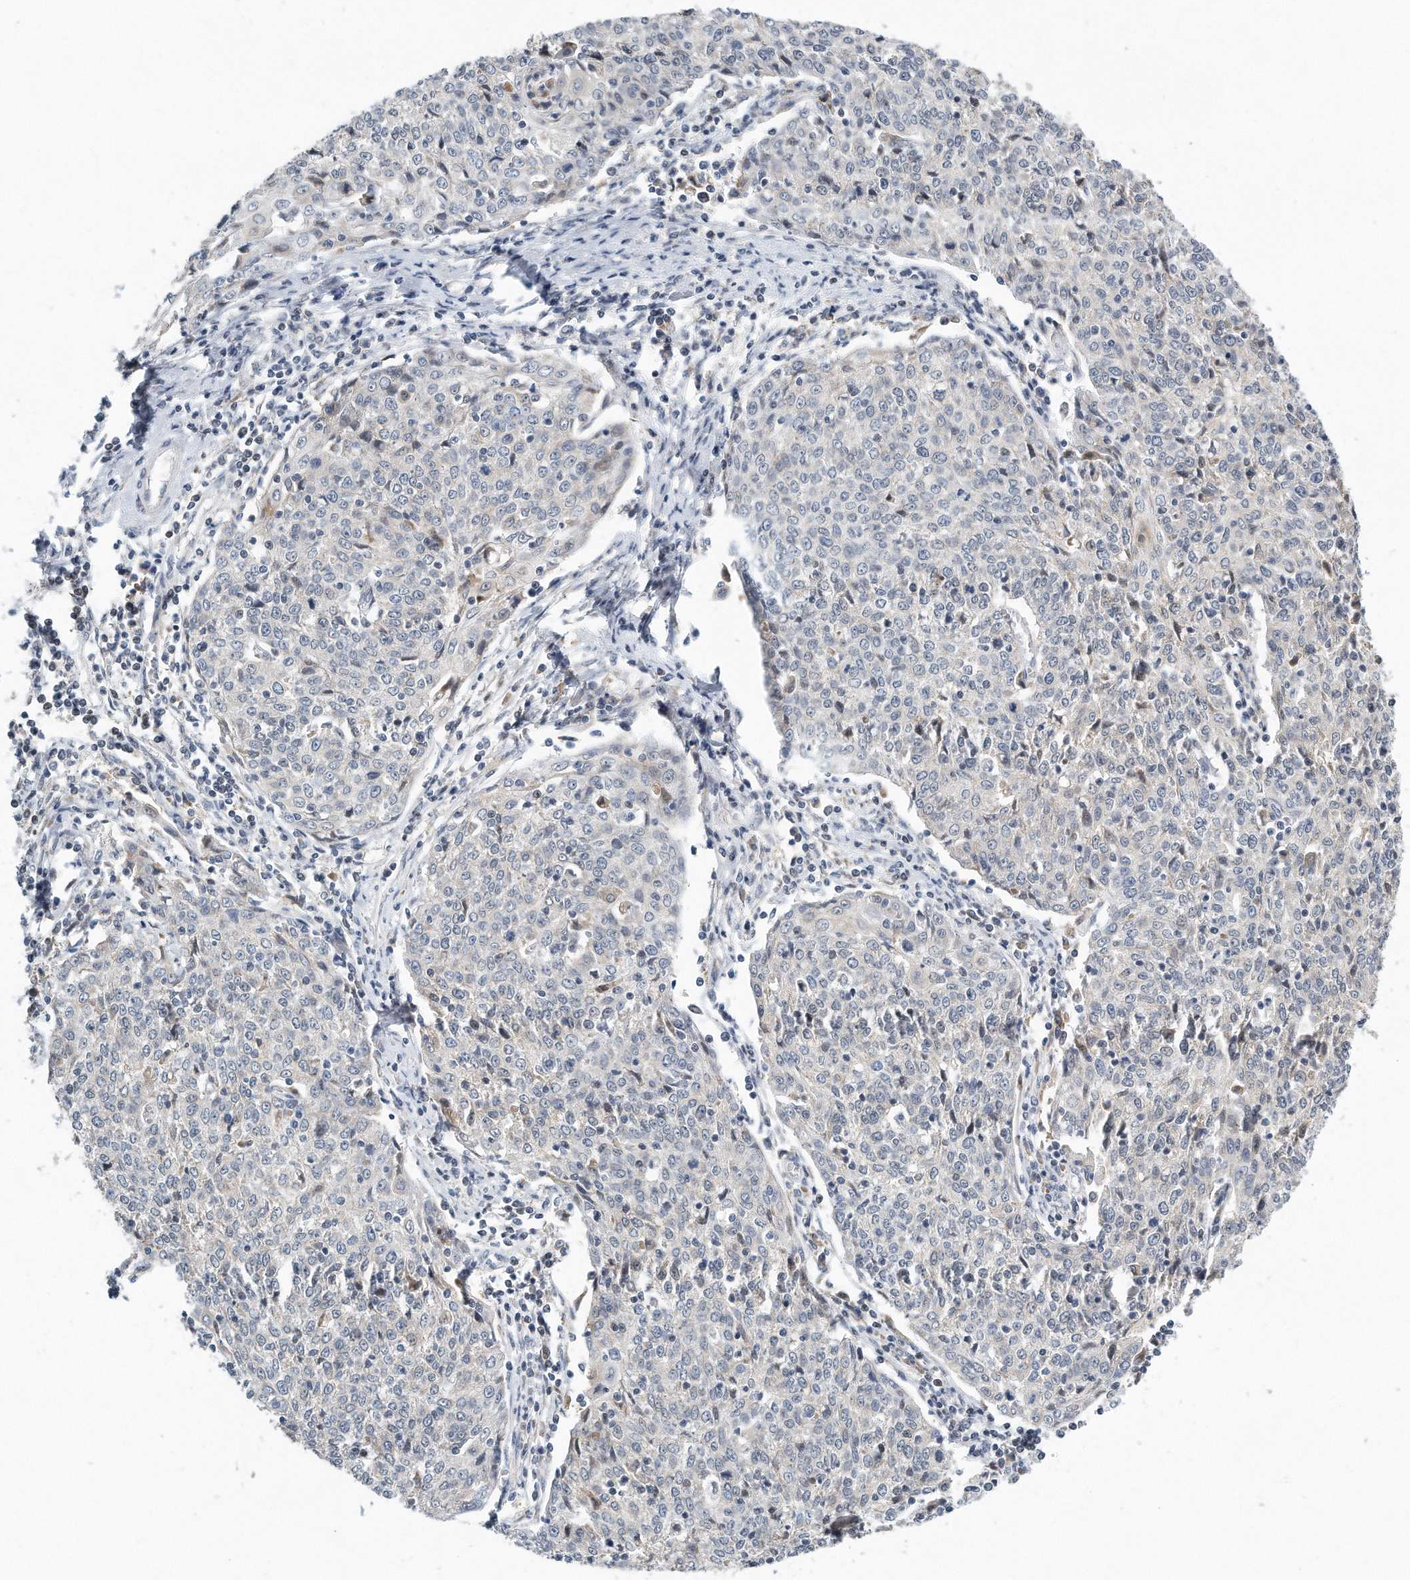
{"staining": {"intensity": "negative", "quantity": "none", "location": "none"}, "tissue": "cervical cancer", "cell_type": "Tumor cells", "image_type": "cancer", "snomed": [{"axis": "morphology", "description": "Squamous cell carcinoma, NOS"}, {"axis": "topography", "description": "Cervix"}], "caption": "The histopathology image demonstrates no significant expression in tumor cells of cervical cancer.", "gene": "VLDLR", "patient": {"sex": "female", "age": 48}}